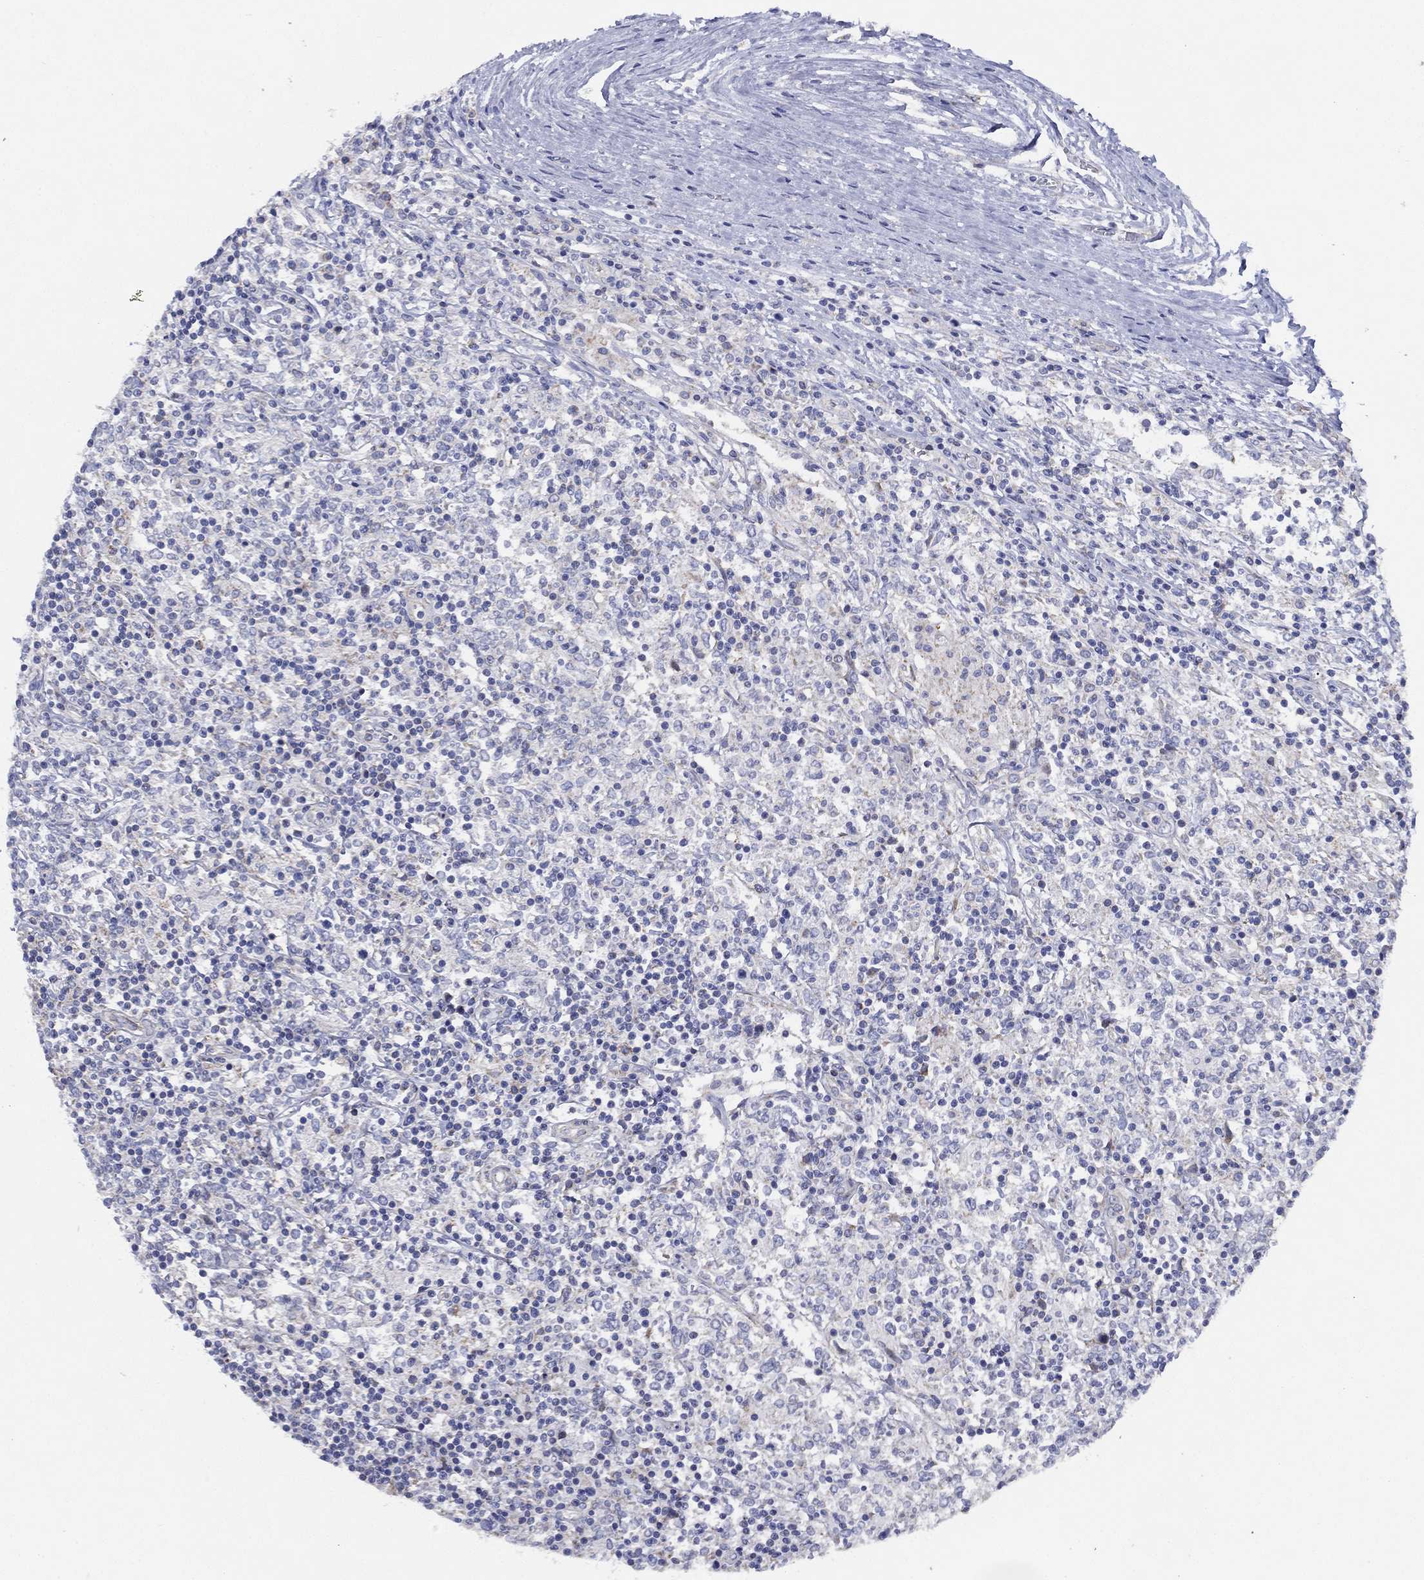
{"staining": {"intensity": "negative", "quantity": "none", "location": "none"}, "tissue": "lymphoma", "cell_type": "Tumor cells", "image_type": "cancer", "snomed": [{"axis": "morphology", "description": "Malignant lymphoma, non-Hodgkin's type, High grade"}, {"axis": "topography", "description": "Lymph node"}], "caption": "DAB immunohistochemical staining of human high-grade malignant lymphoma, non-Hodgkin's type displays no significant expression in tumor cells.", "gene": "ZNF223", "patient": {"sex": "female", "age": 84}}